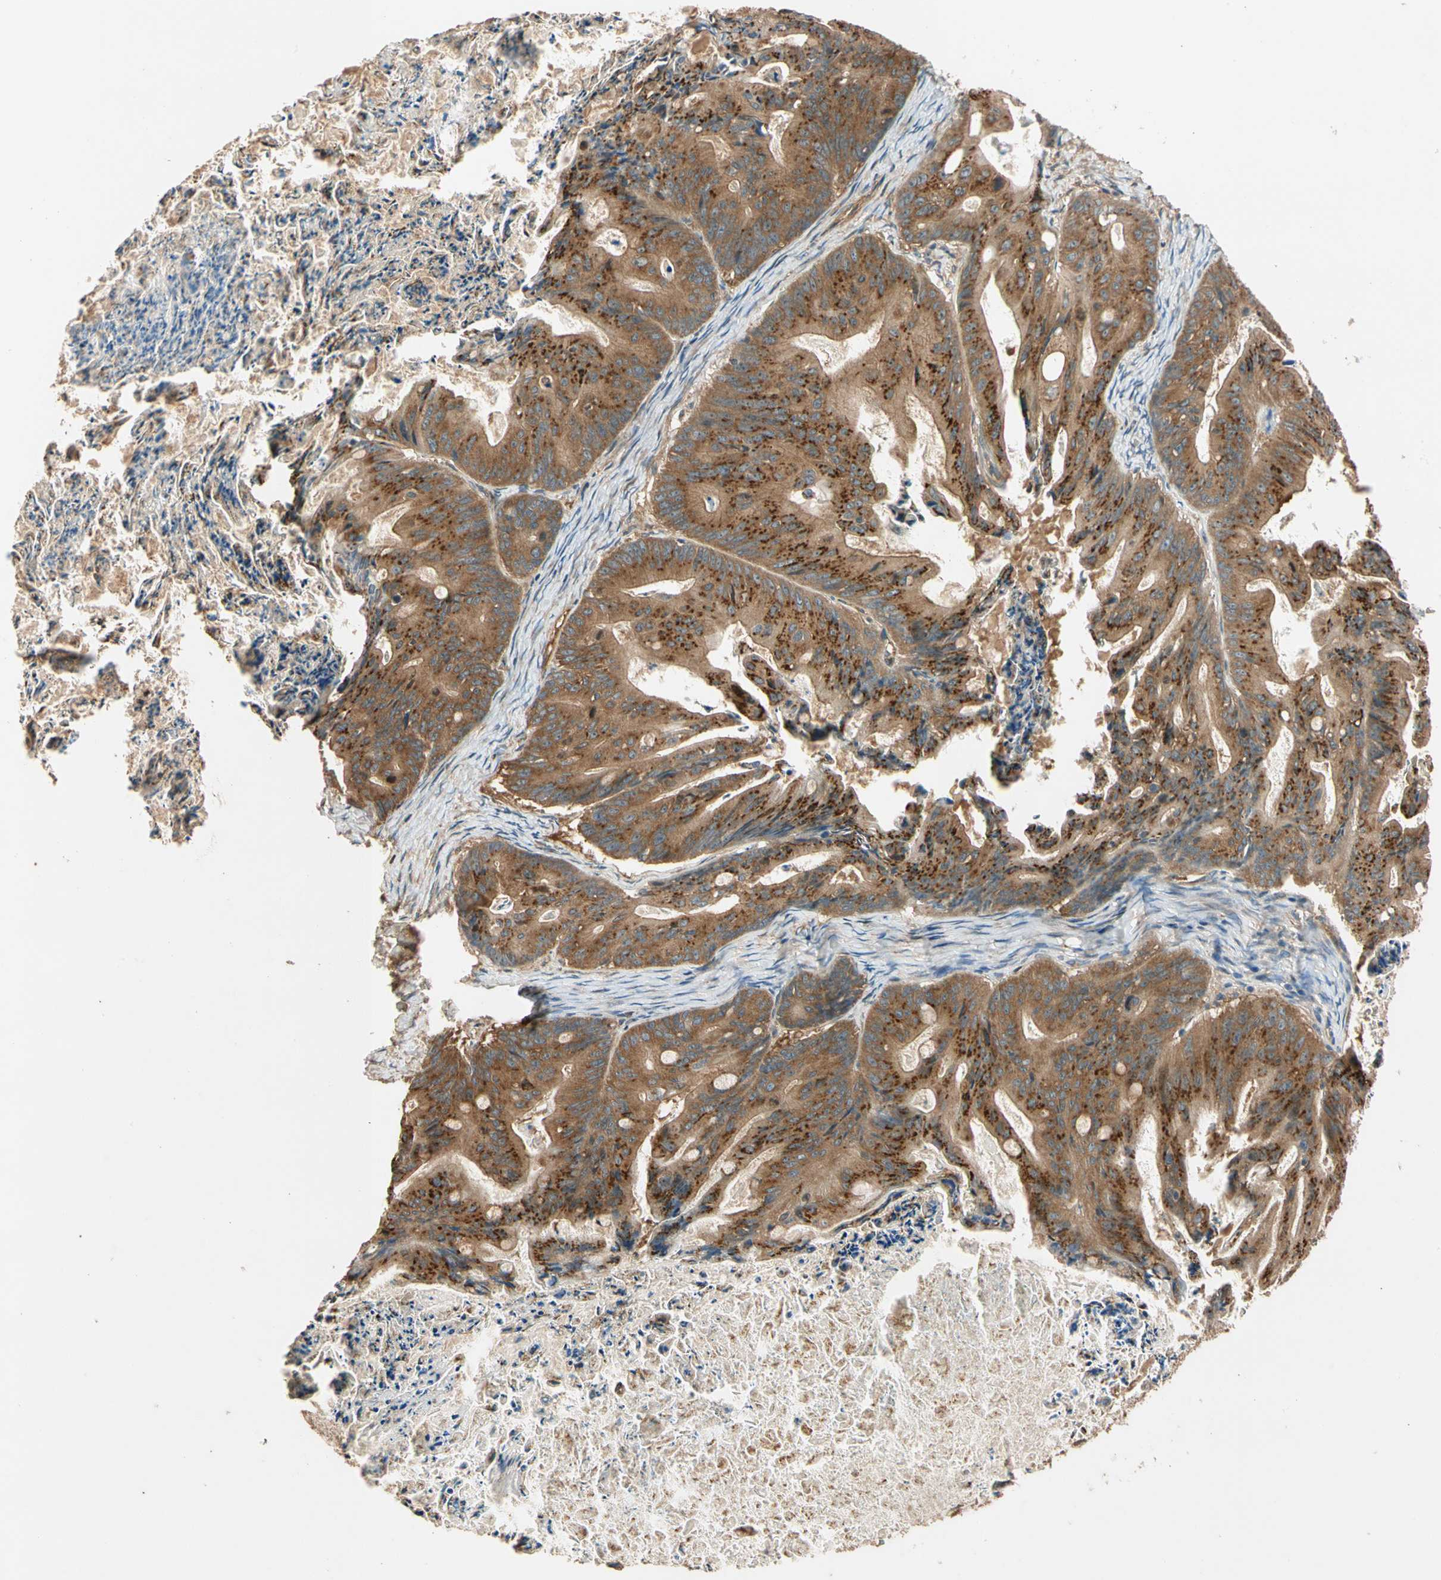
{"staining": {"intensity": "moderate", "quantity": "25%-75%", "location": "cytoplasmic/membranous"}, "tissue": "ovarian cancer", "cell_type": "Tumor cells", "image_type": "cancer", "snomed": [{"axis": "morphology", "description": "Cystadenocarcinoma, mucinous, NOS"}, {"axis": "topography", "description": "Ovary"}], "caption": "Tumor cells reveal medium levels of moderate cytoplasmic/membranous positivity in approximately 25%-75% of cells in ovarian cancer (mucinous cystadenocarcinoma).", "gene": "ROCK2", "patient": {"sex": "female", "age": 37}}